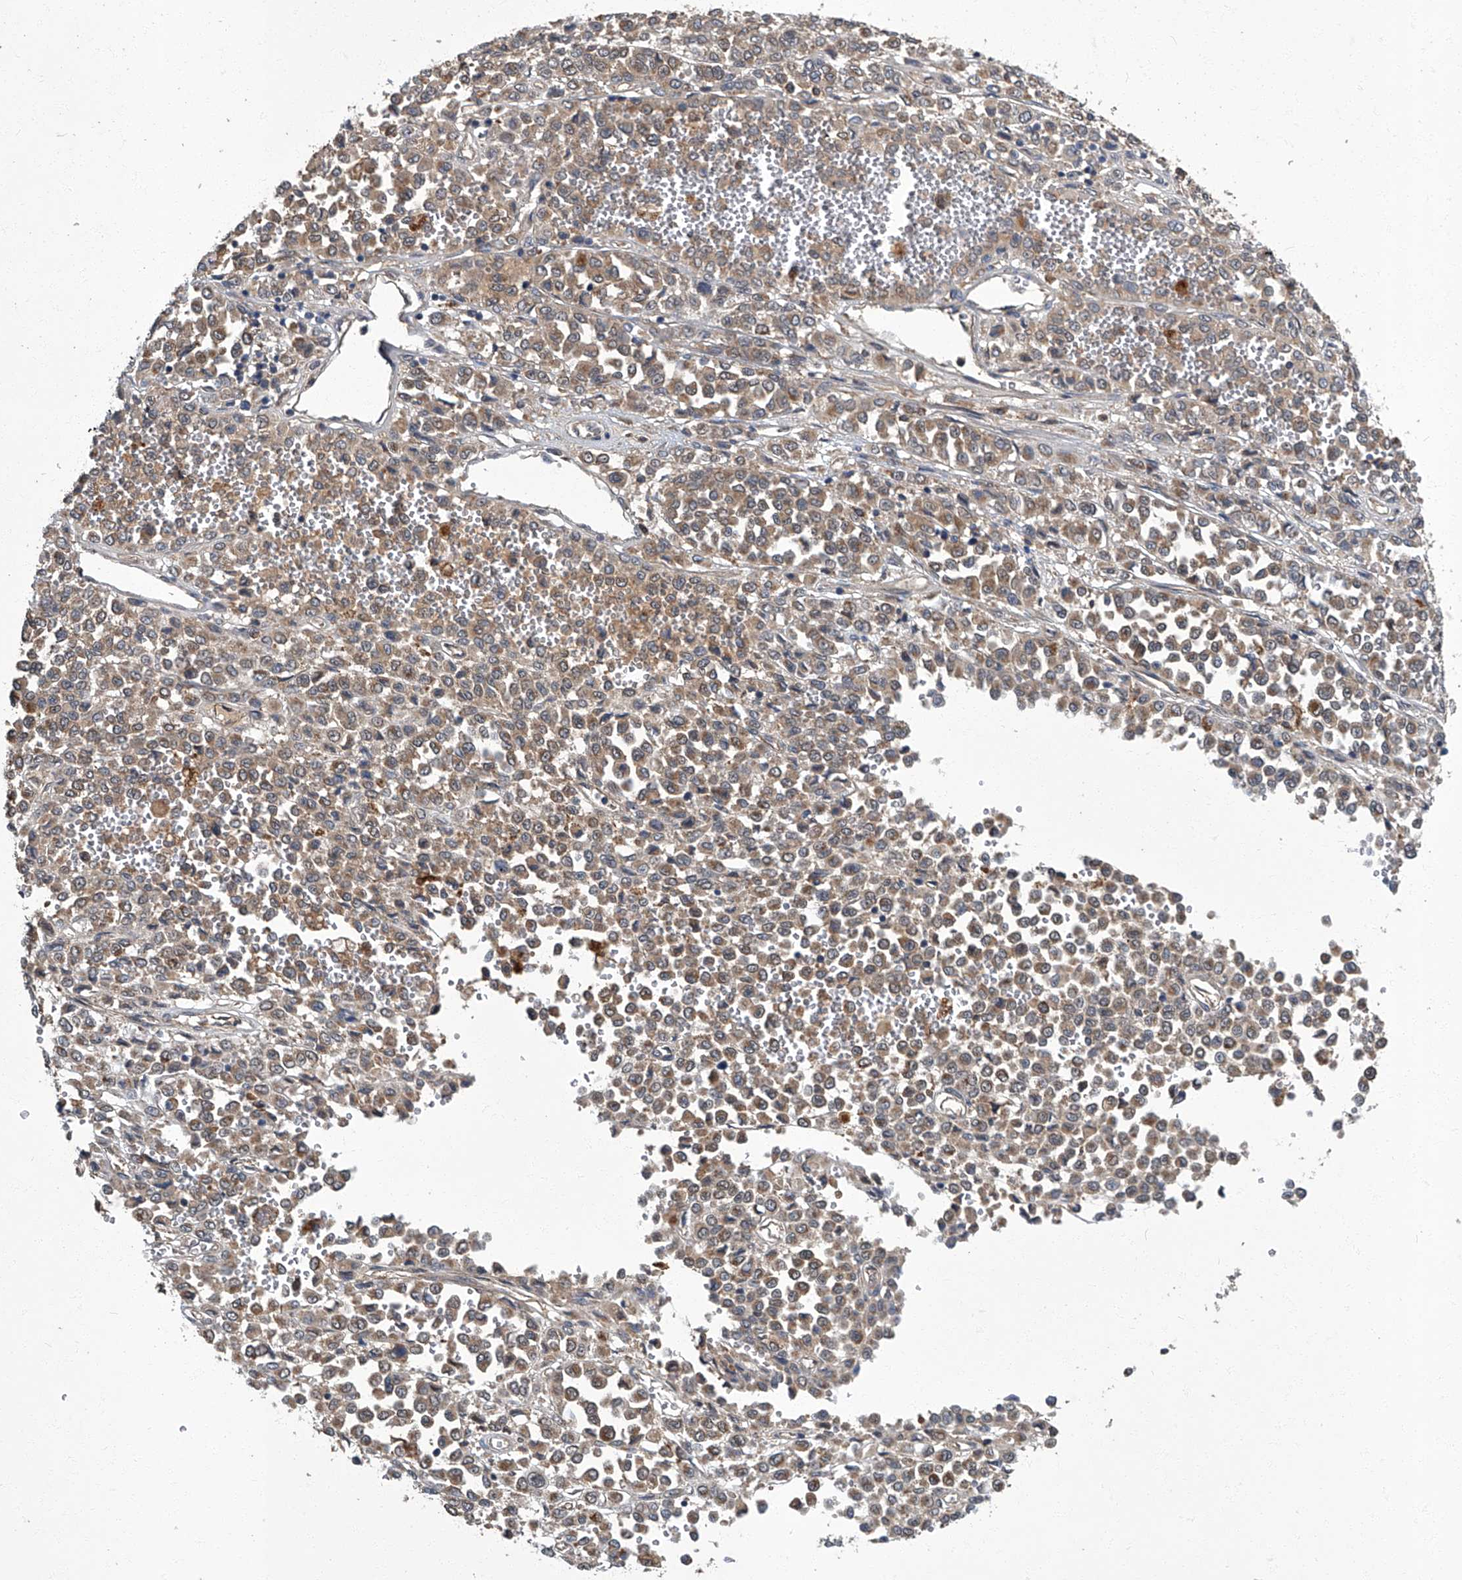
{"staining": {"intensity": "weak", "quantity": ">75%", "location": "cytoplasmic/membranous"}, "tissue": "melanoma", "cell_type": "Tumor cells", "image_type": "cancer", "snomed": [{"axis": "morphology", "description": "Malignant melanoma, Metastatic site"}, {"axis": "topography", "description": "Pancreas"}], "caption": "Tumor cells exhibit weak cytoplasmic/membranous expression in about >75% of cells in melanoma.", "gene": "TNFRSF13B", "patient": {"sex": "female", "age": 30}}